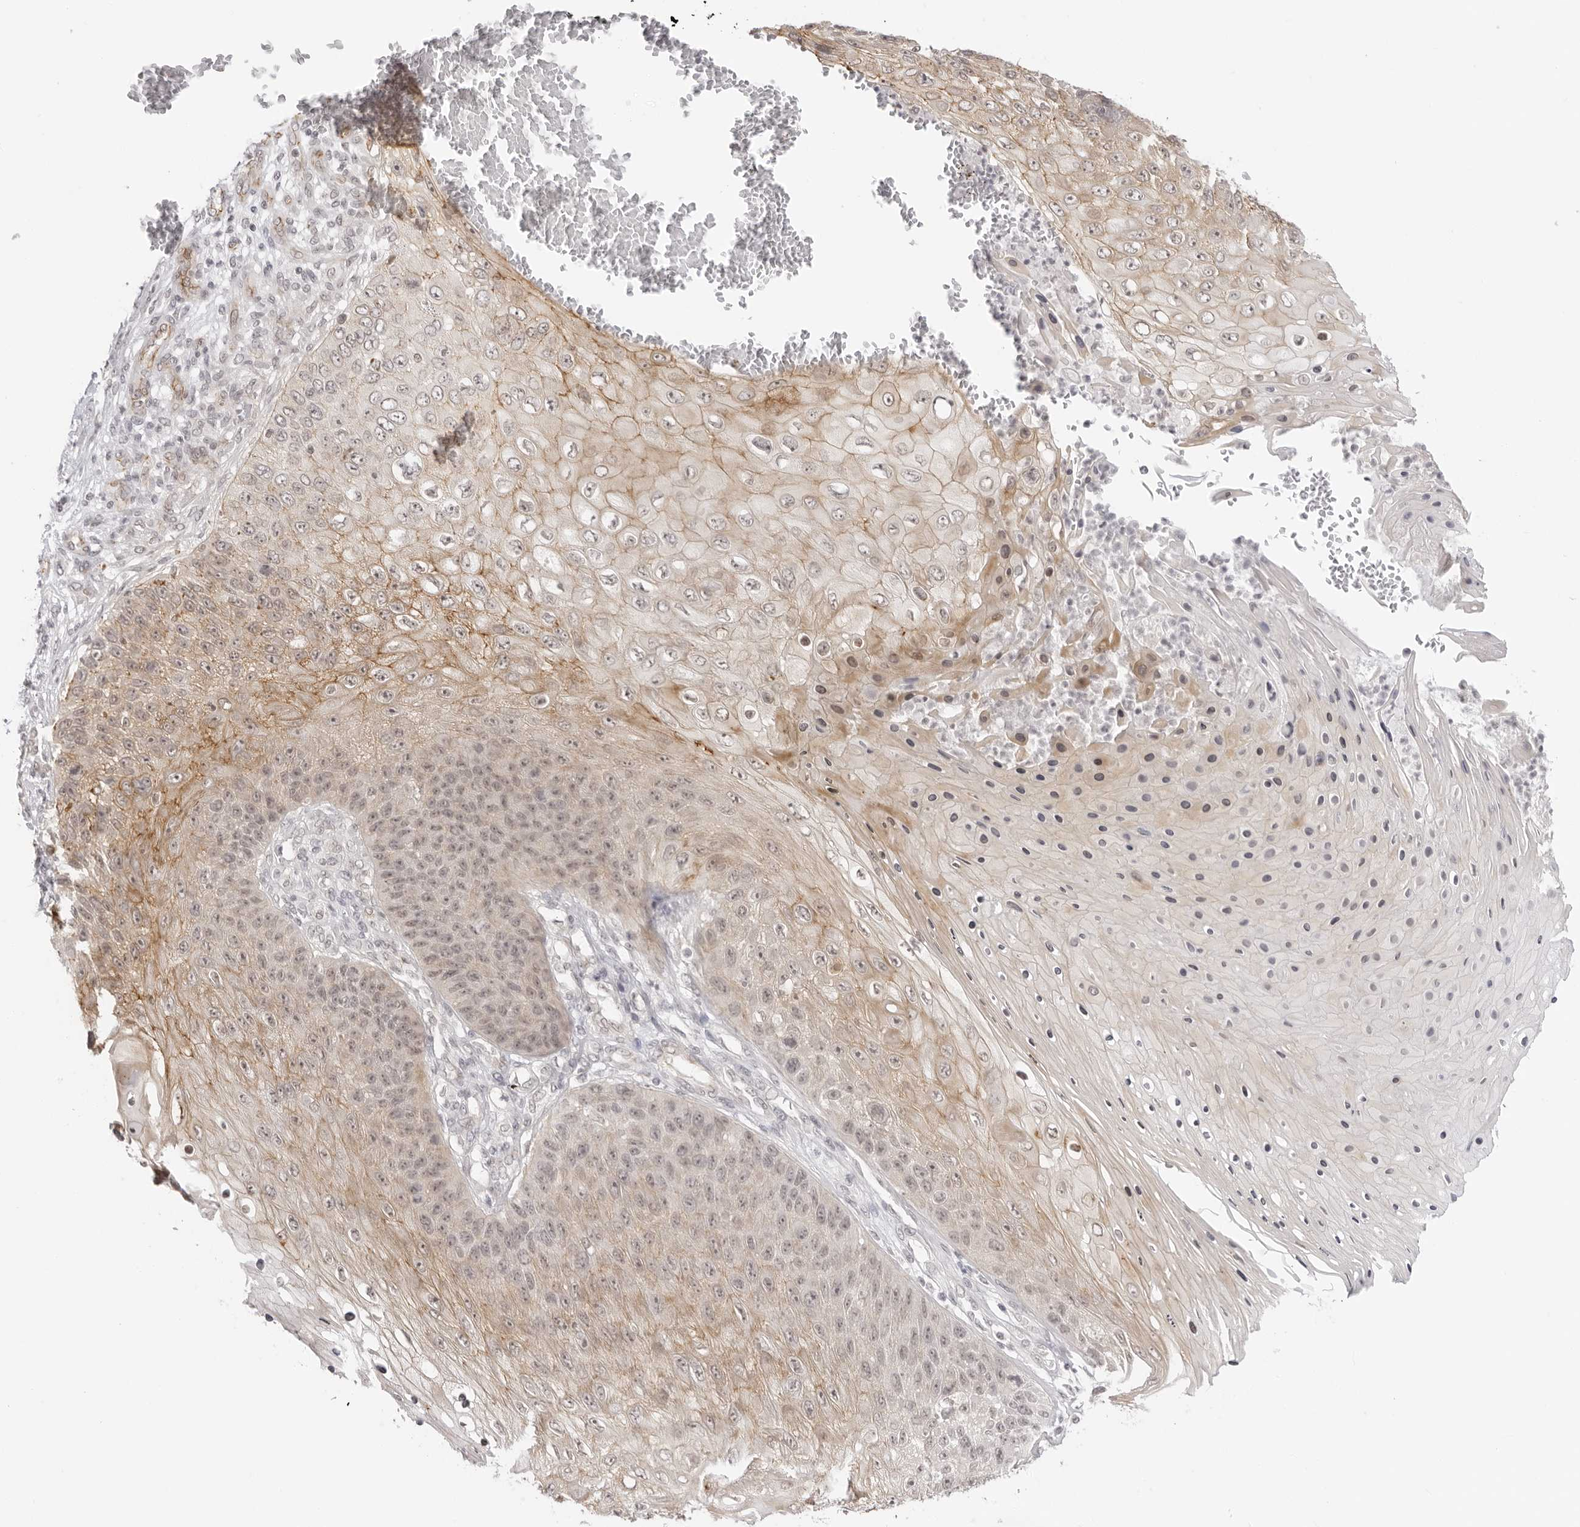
{"staining": {"intensity": "moderate", "quantity": ">75%", "location": "cytoplasmic/membranous"}, "tissue": "skin cancer", "cell_type": "Tumor cells", "image_type": "cancer", "snomed": [{"axis": "morphology", "description": "Squamous cell carcinoma, NOS"}, {"axis": "topography", "description": "Skin"}], "caption": "High-power microscopy captured an IHC micrograph of skin squamous cell carcinoma, revealing moderate cytoplasmic/membranous positivity in about >75% of tumor cells. (brown staining indicates protein expression, while blue staining denotes nuclei).", "gene": "TRAPPC3", "patient": {"sex": "female", "age": 88}}